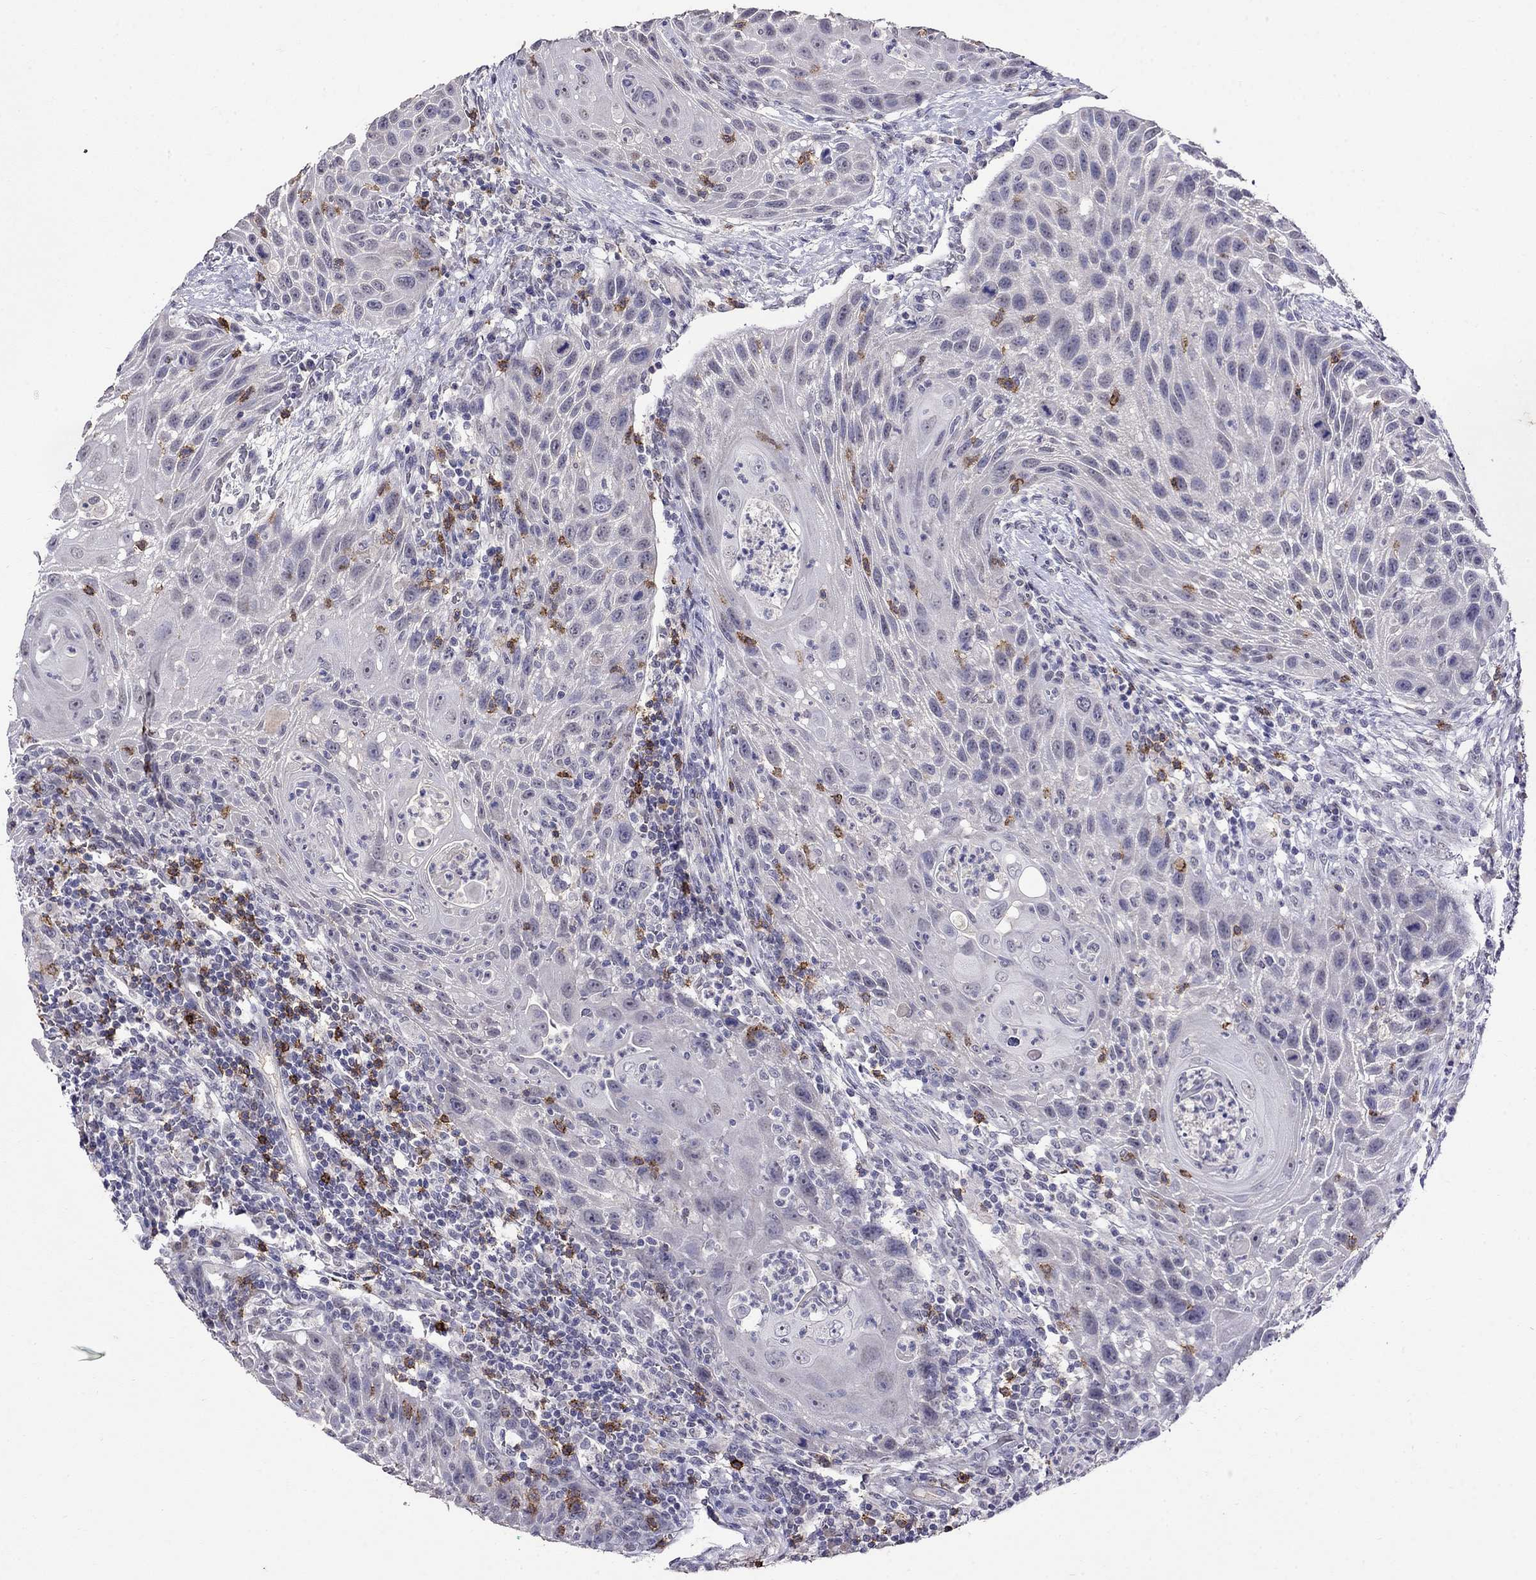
{"staining": {"intensity": "negative", "quantity": "none", "location": "none"}, "tissue": "head and neck cancer", "cell_type": "Tumor cells", "image_type": "cancer", "snomed": [{"axis": "morphology", "description": "Squamous cell carcinoma, NOS"}, {"axis": "topography", "description": "Head-Neck"}], "caption": "Head and neck cancer stained for a protein using immunohistochemistry reveals no positivity tumor cells.", "gene": "CD8B", "patient": {"sex": "male", "age": 69}}